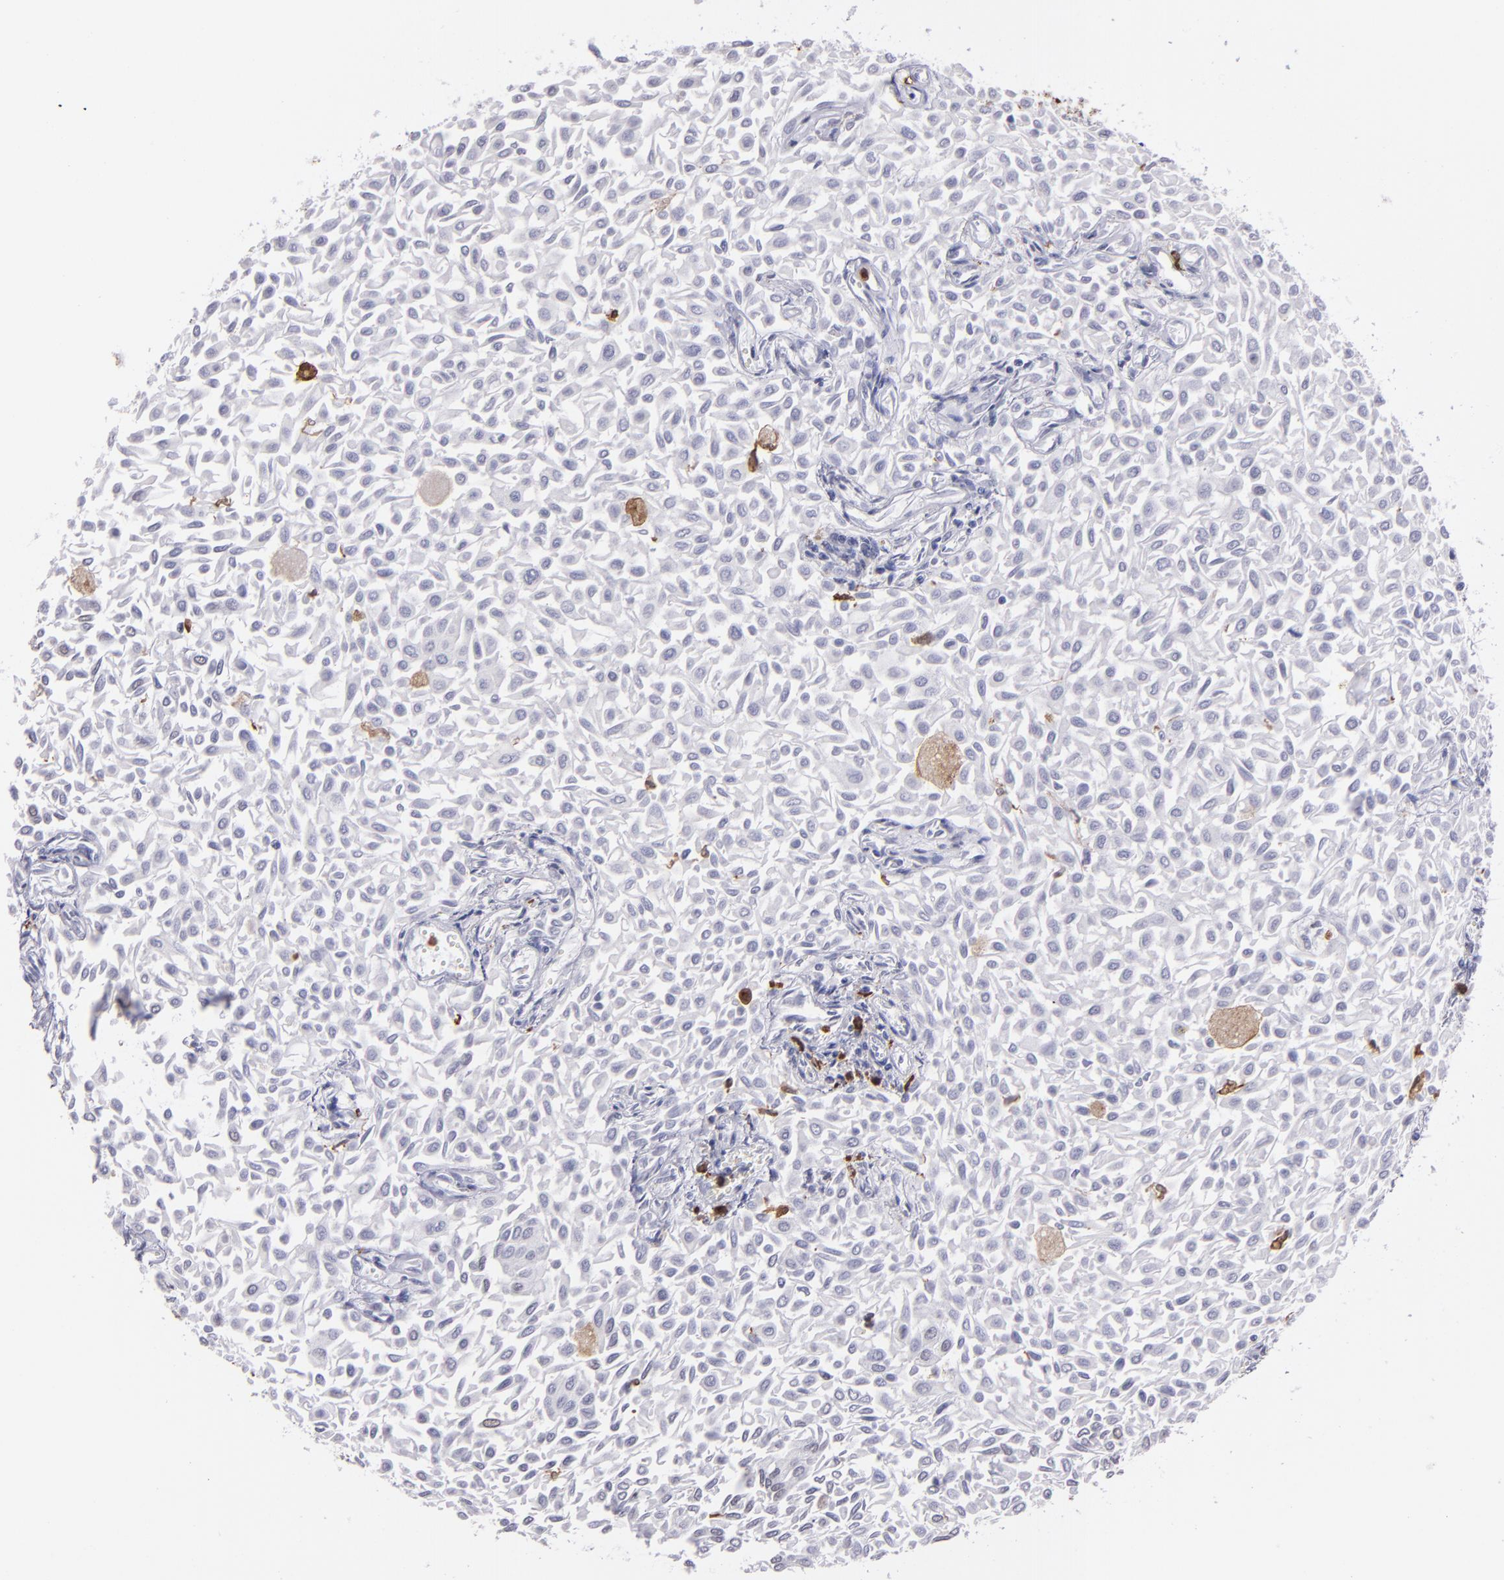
{"staining": {"intensity": "negative", "quantity": "none", "location": "none"}, "tissue": "urothelial cancer", "cell_type": "Tumor cells", "image_type": "cancer", "snomed": [{"axis": "morphology", "description": "Urothelial carcinoma, Low grade"}, {"axis": "topography", "description": "Urinary bladder"}], "caption": "Immunohistochemical staining of human urothelial cancer shows no significant expression in tumor cells.", "gene": "NCF2", "patient": {"sex": "male", "age": 64}}